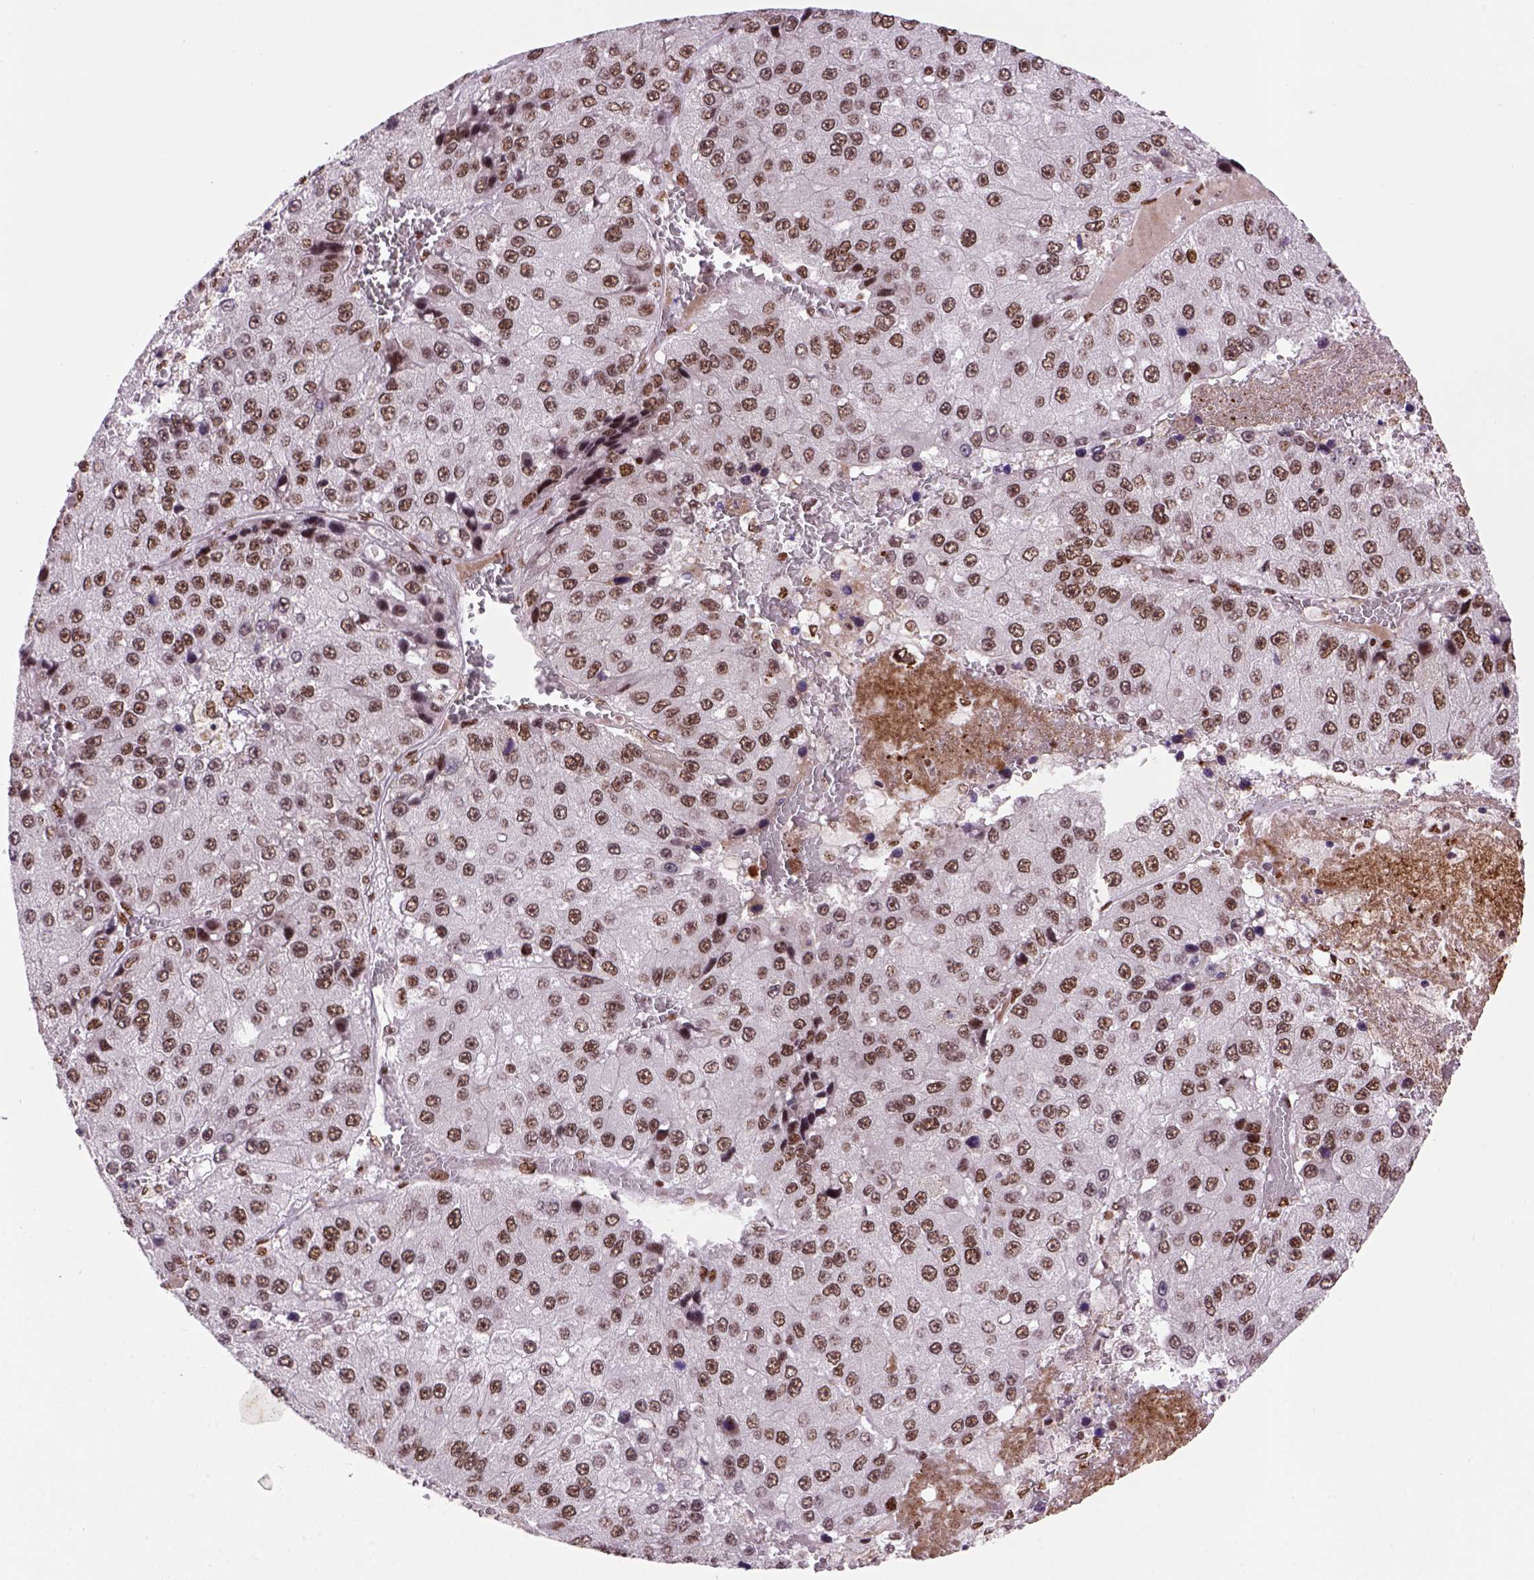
{"staining": {"intensity": "moderate", "quantity": ">75%", "location": "nuclear"}, "tissue": "liver cancer", "cell_type": "Tumor cells", "image_type": "cancer", "snomed": [{"axis": "morphology", "description": "Carcinoma, Hepatocellular, NOS"}, {"axis": "topography", "description": "Liver"}], "caption": "Human liver cancer stained for a protein (brown) shows moderate nuclear positive positivity in about >75% of tumor cells.", "gene": "NSMCE2", "patient": {"sex": "female", "age": 73}}